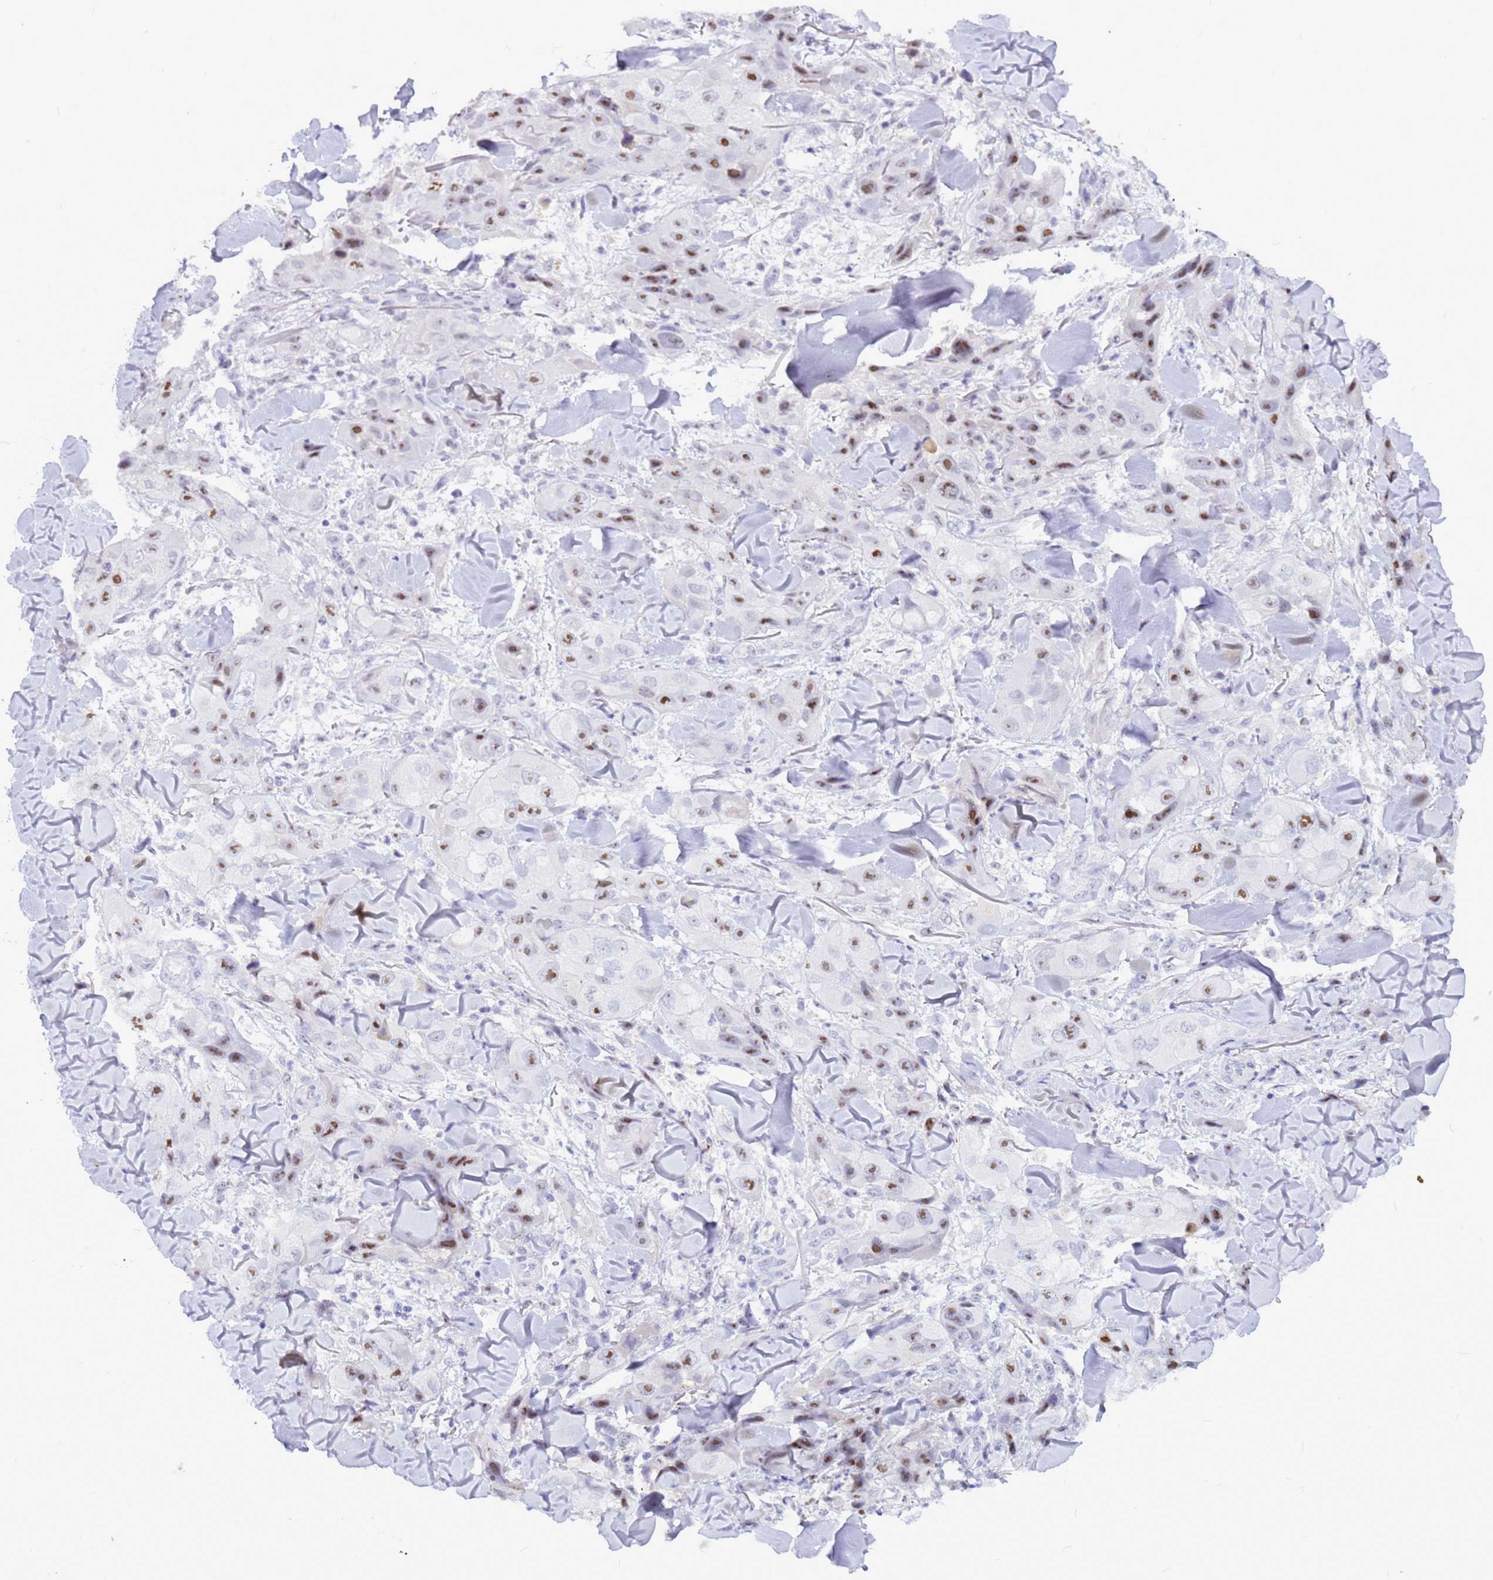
{"staining": {"intensity": "moderate", "quantity": ">75%", "location": "nuclear"}, "tissue": "skin cancer", "cell_type": "Tumor cells", "image_type": "cancer", "snomed": [{"axis": "morphology", "description": "Squamous cell carcinoma, NOS"}, {"axis": "topography", "description": "Skin"}, {"axis": "topography", "description": "Subcutis"}], "caption": "Immunohistochemical staining of human skin squamous cell carcinoma demonstrates medium levels of moderate nuclear protein staining in approximately >75% of tumor cells.", "gene": "DMRTC2", "patient": {"sex": "male", "age": 73}}